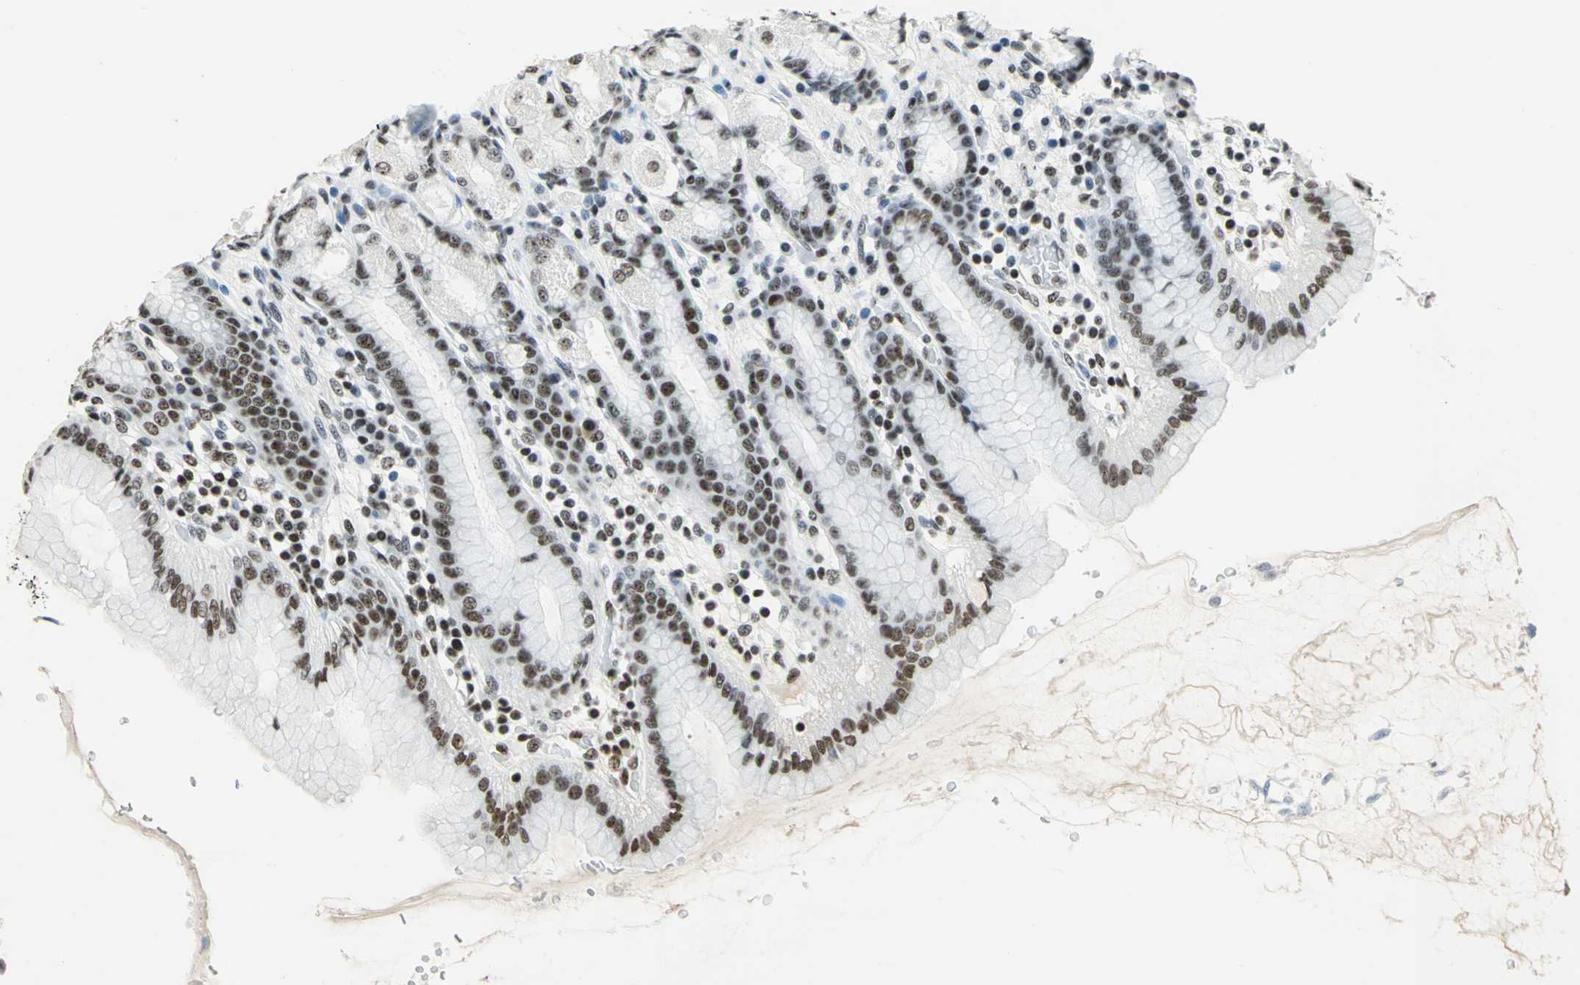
{"staining": {"intensity": "moderate", "quantity": ">75%", "location": "nuclear"}, "tissue": "stomach", "cell_type": "Glandular cells", "image_type": "normal", "snomed": [{"axis": "morphology", "description": "Normal tissue, NOS"}, {"axis": "topography", "description": "Stomach, upper"}], "caption": "The histopathology image shows immunohistochemical staining of normal stomach. There is moderate nuclear staining is identified in about >75% of glandular cells.", "gene": "UBTF", "patient": {"sex": "male", "age": 68}}